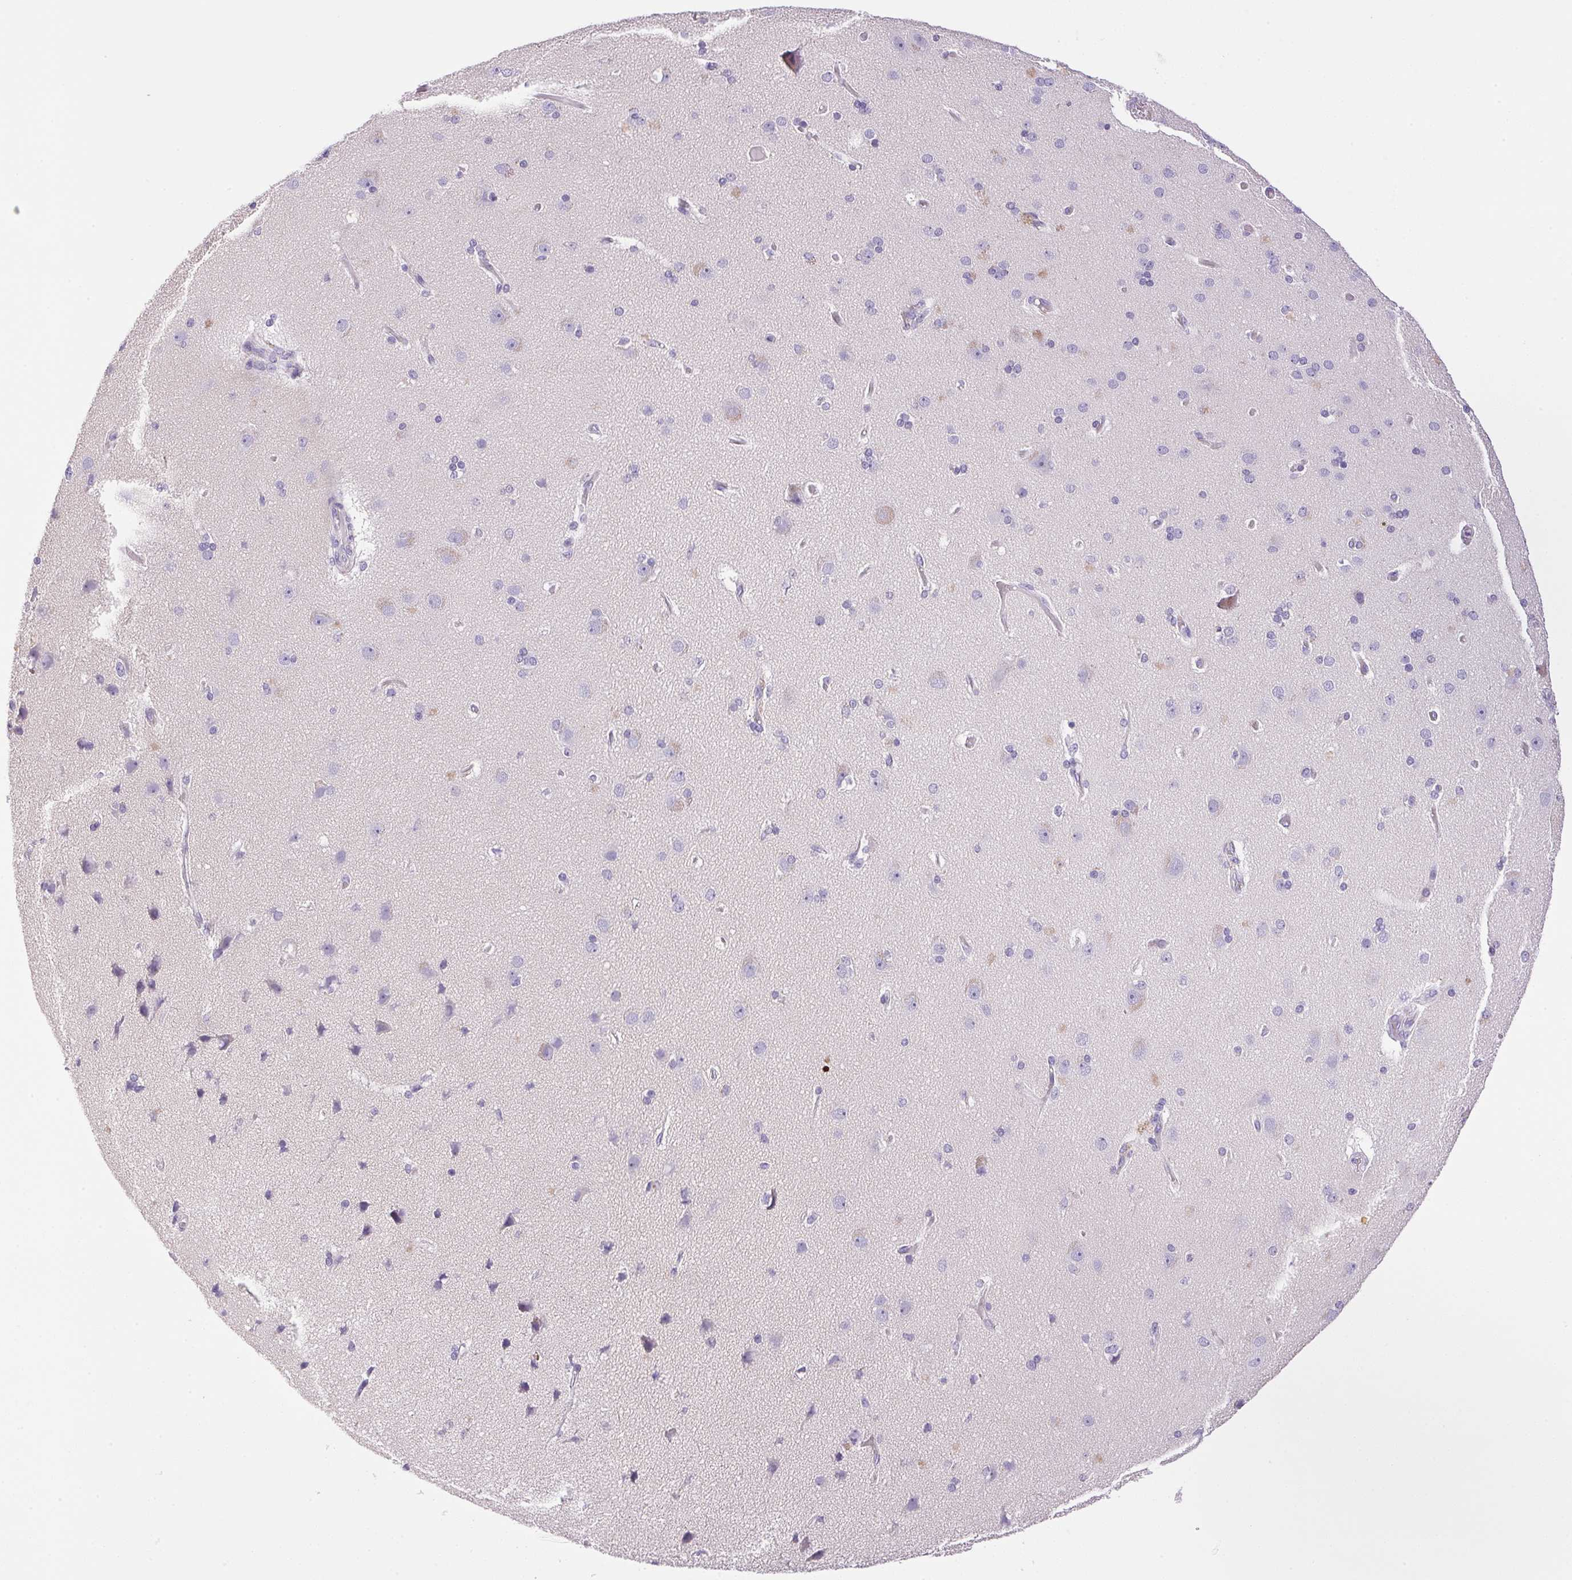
{"staining": {"intensity": "negative", "quantity": "none", "location": "none"}, "tissue": "cerebral cortex", "cell_type": "Endothelial cells", "image_type": "normal", "snomed": [{"axis": "morphology", "description": "Normal tissue, NOS"}, {"axis": "morphology", "description": "Glioma, malignant, High grade"}, {"axis": "topography", "description": "Cerebral cortex"}], "caption": "Cerebral cortex was stained to show a protein in brown. There is no significant expression in endothelial cells. The staining is performed using DAB brown chromogen with nuclei counter-stained in using hematoxylin.", "gene": "ATP6V0A4", "patient": {"sex": "male", "age": 71}}